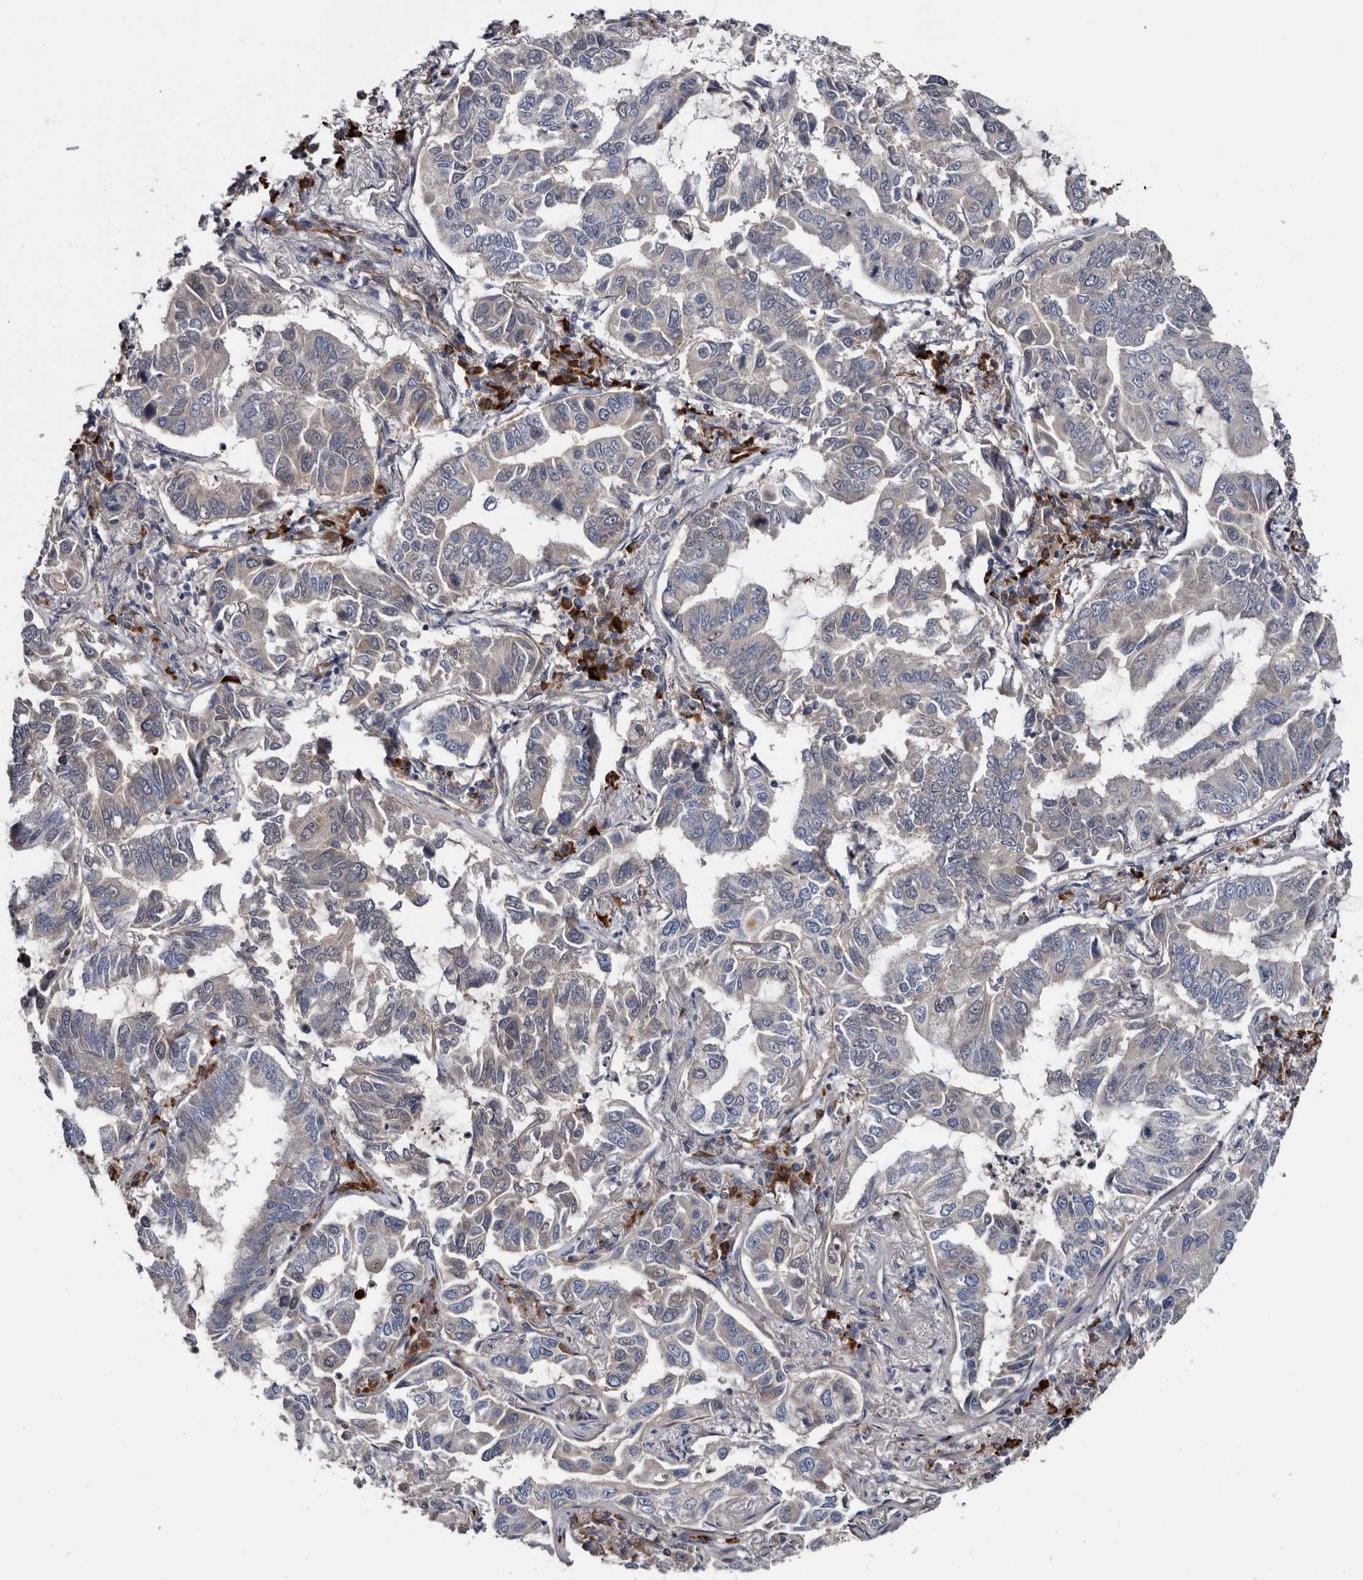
{"staining": {"intensity": "weak", "quantity": "25%-75%", "location": "cytoplasmic/membranous"}, "tissue": "lung cancer", "cell_type": "Tumor cells", "image_type": "cancer", "snomed": [{"axis": "morphology", "description": "Adenocarcinoma, NOS"}, {"axis": "topography", "description": "Lung"}], "caption": "A high-resolution image shows immunohistochemistry staining of lung adenocarcinoma, which displays weak cytoplasmic/membranous expression in about 25%-75% of tumor cells.", "gene": "TSPAN17", "patient": {"sex": "male", "age": 64}}